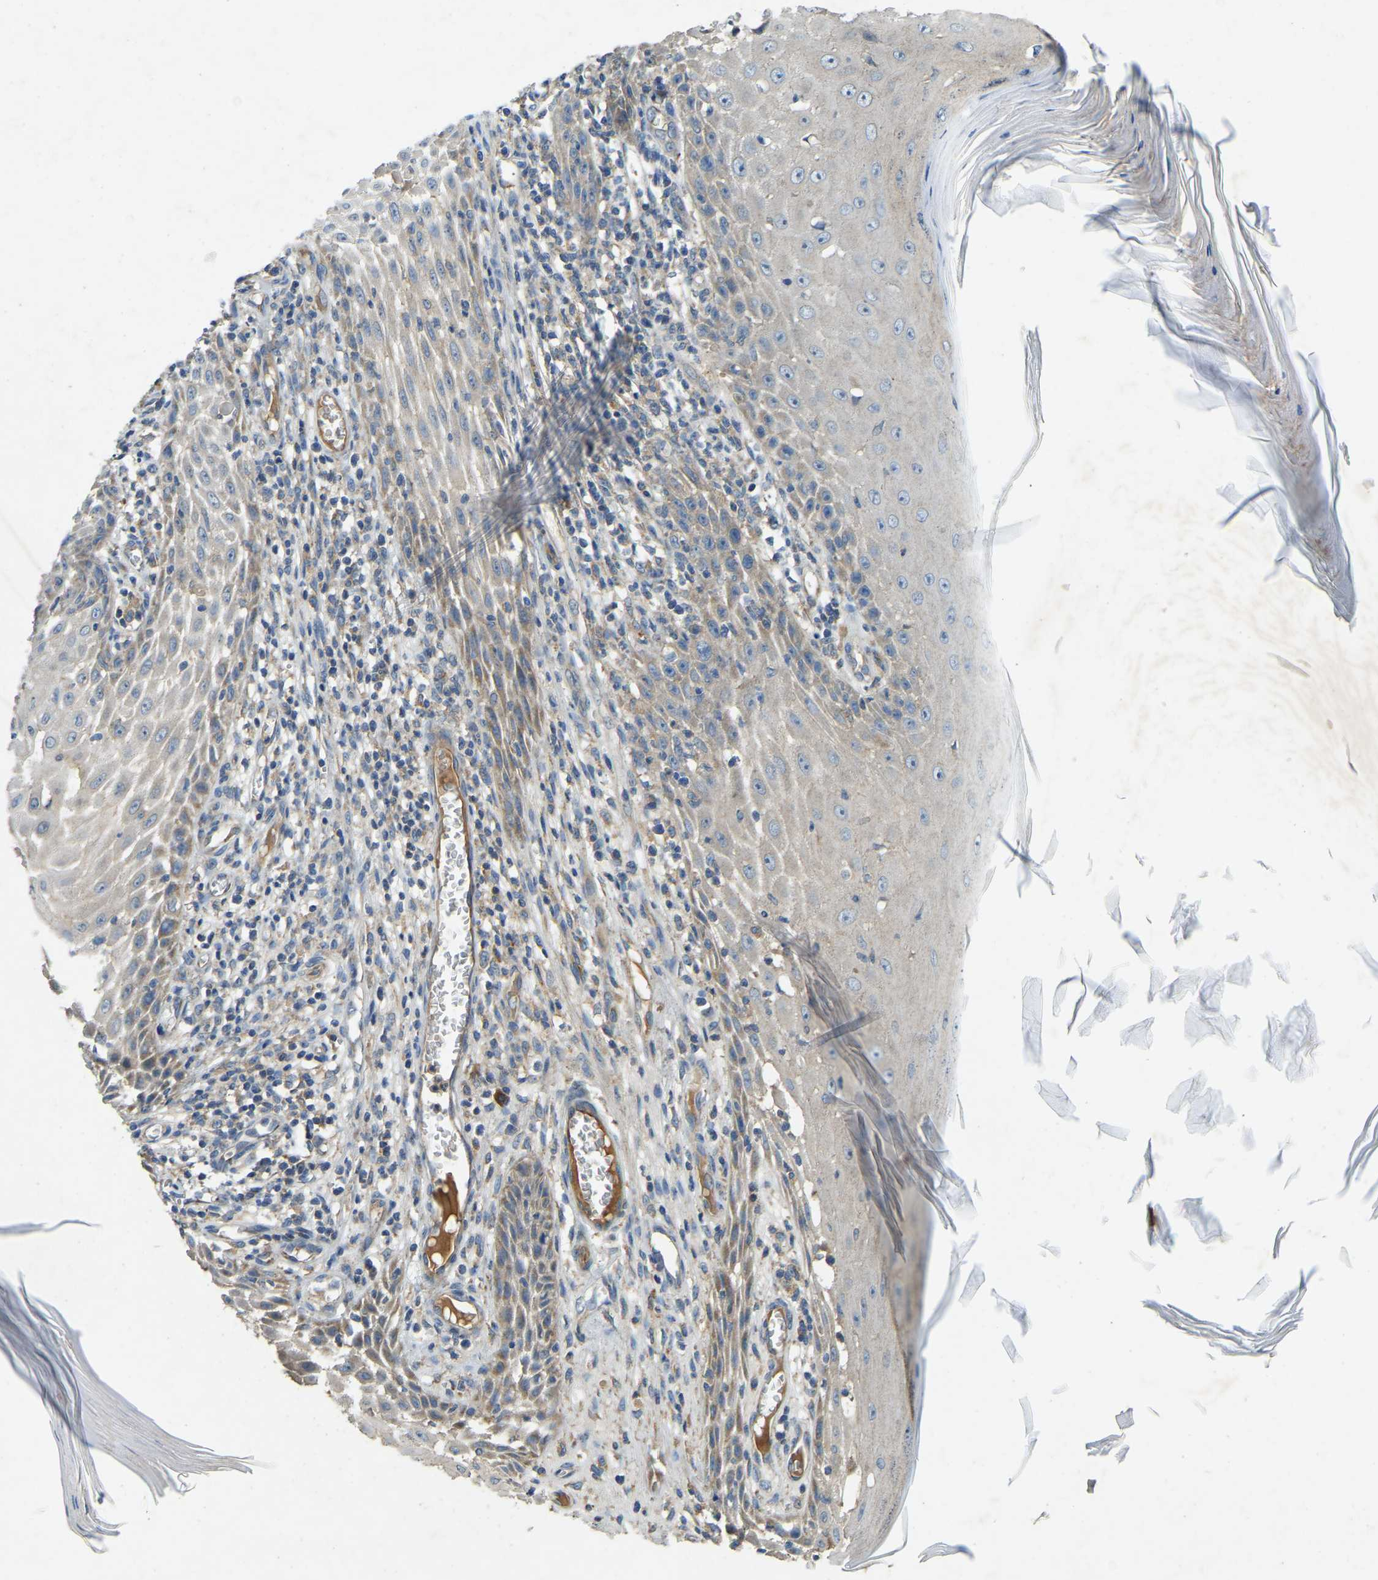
{"staining": {"intensity": "negative", "quantity": "none", "location": "none"}, "tissue": "skin cancer", "cell_type": "Tumor cells", "image_type": "cancer", "snomed": [{"axis": "morphology", "description": "Squamous cell carcinoma, NOS"}, {"axis": "topography", "description": "Skin"}], "caption": "Immunohistochemical staining of skin squamous cell carcinoma exhibits no significant staining in tumor cells.", "gene": "ATP8B1", "patient": {"sex": "female", "age": 73}}